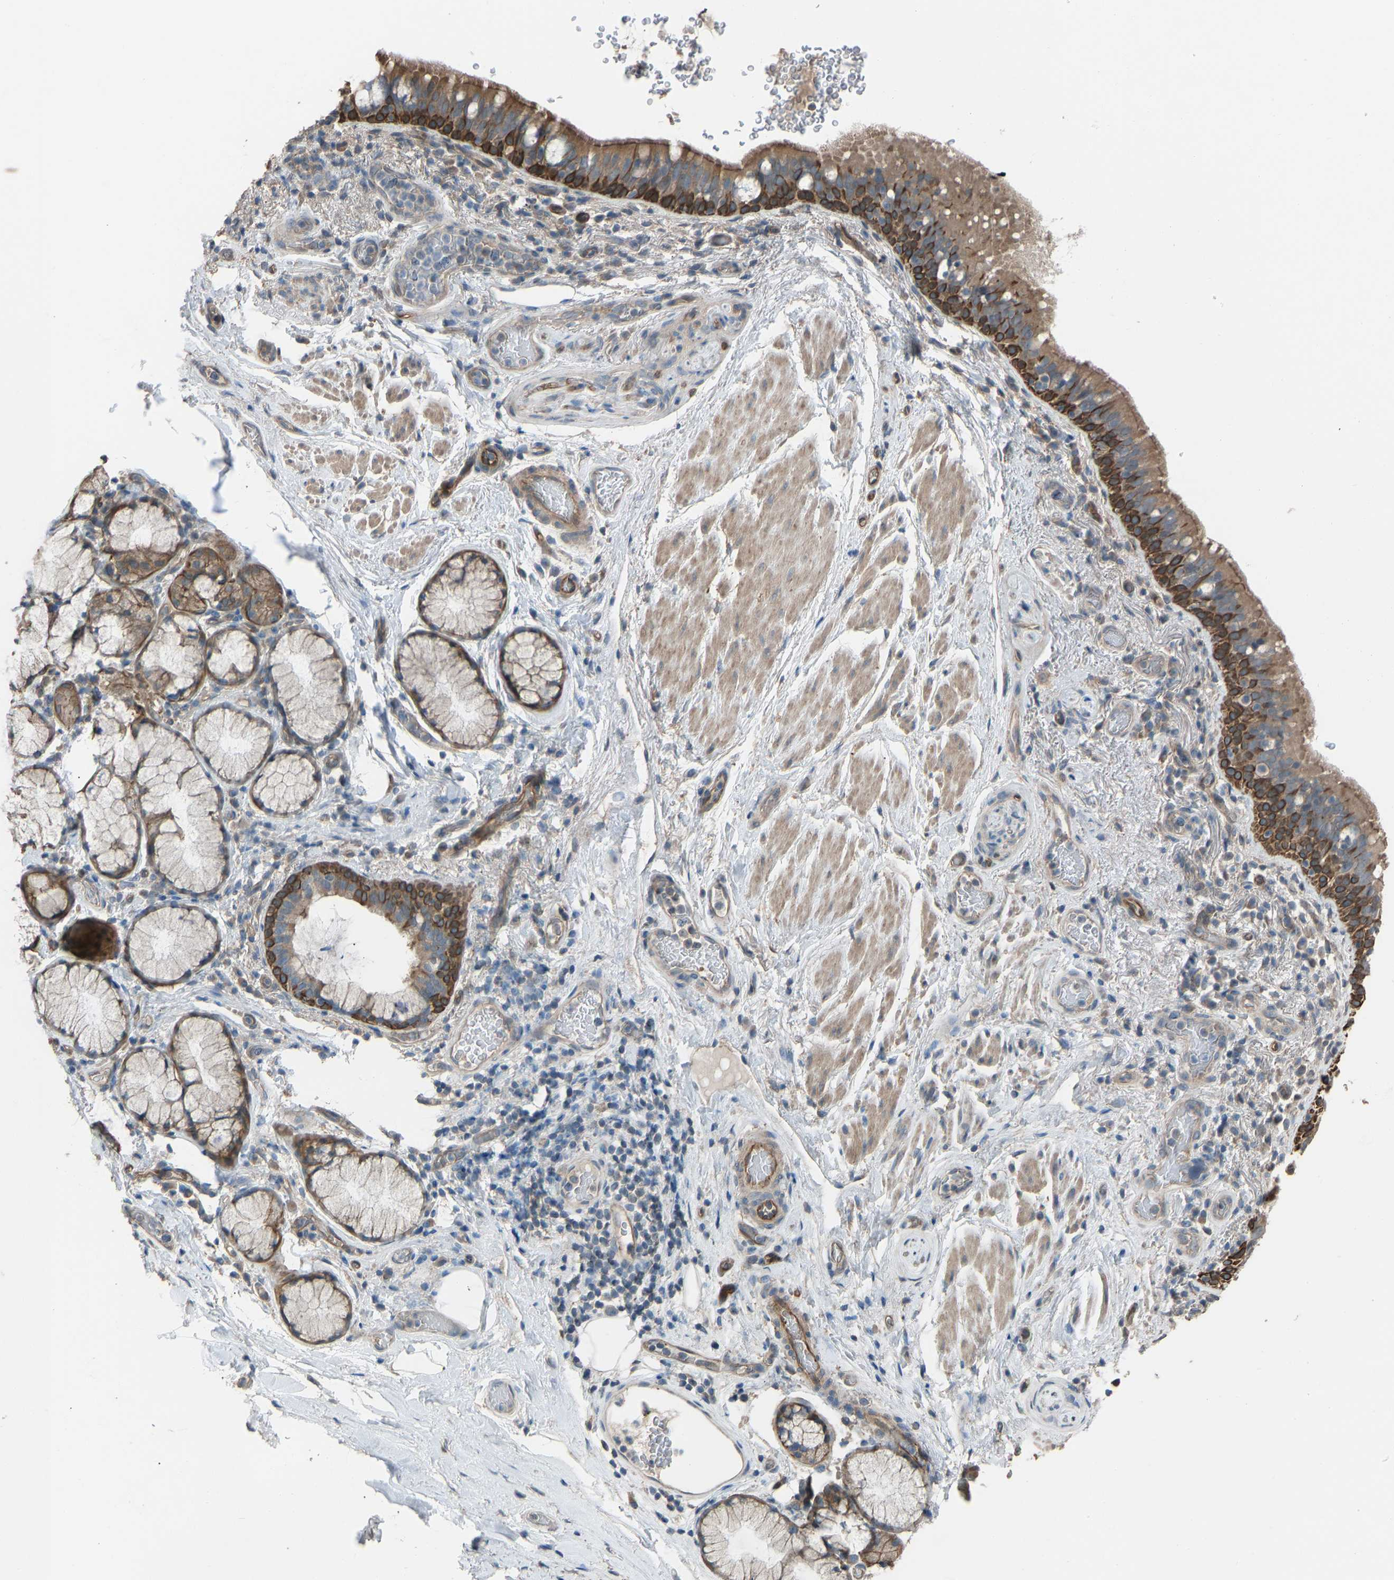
{"staining": {"intensity": "moderate", "quantity": ">75%", "location": "cytoplasmic/membranous"}, "tissue": "bronchus", "cell_type": "Respiratory epithelial cells", "image_type": "normal", "snomed": [{"axis": "morphology", "description": "Normal tissue, NOS"}, {"axis": "morphology", "description": "Inflammation, NOS"}, {"axis": "topography", "description": "Cartilage tissue"}, {"axis": "topography", "description": "Bronchus"}], "caption": "A brown stain shows moderate cytoplasmic/membranous expression of a protein in respiratory epithelial cells of normal human bronchus.", "gene": "SLC43A1", "patient": {"sex": "male", "age": 77}}